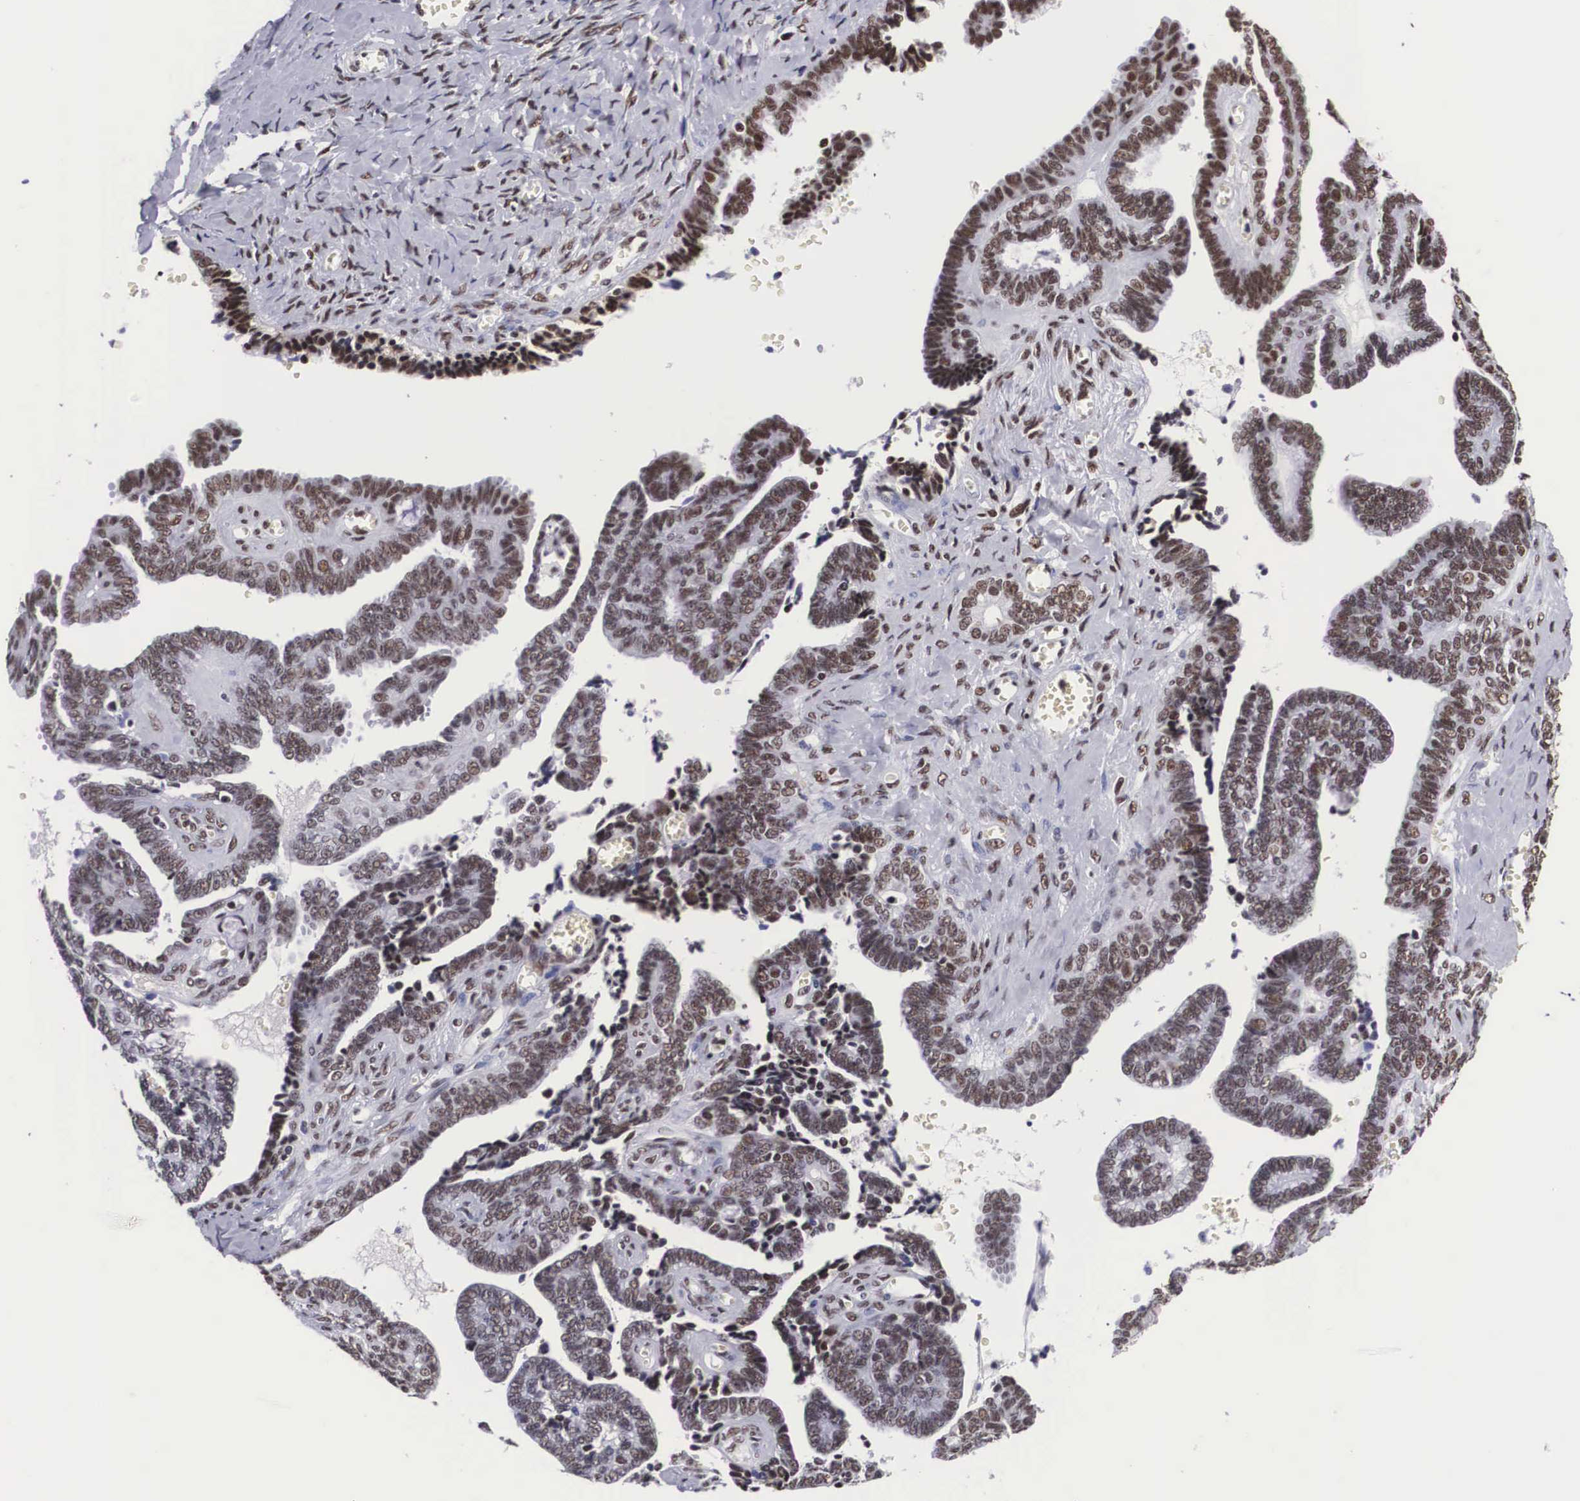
{"staining": {"intensity": "moderate", "quantity": ">75%", "location": "nuclear"}, "tissue": "ovarian cancer", "cell_type": "Tumor cells", "image_type": "cancer", "snomed": [{"axis": "morphology", "description": "Cystadenocarcinoma, serous, NOS"}, {"axis": "topography", "description": "Ovary"}], "caption": "Ovarian cancer stained for a protein reveals moderate nuclear positivity in tumor cells.", "gene": "SF3A1", "patient": {"sex": "female", "age": 71}}